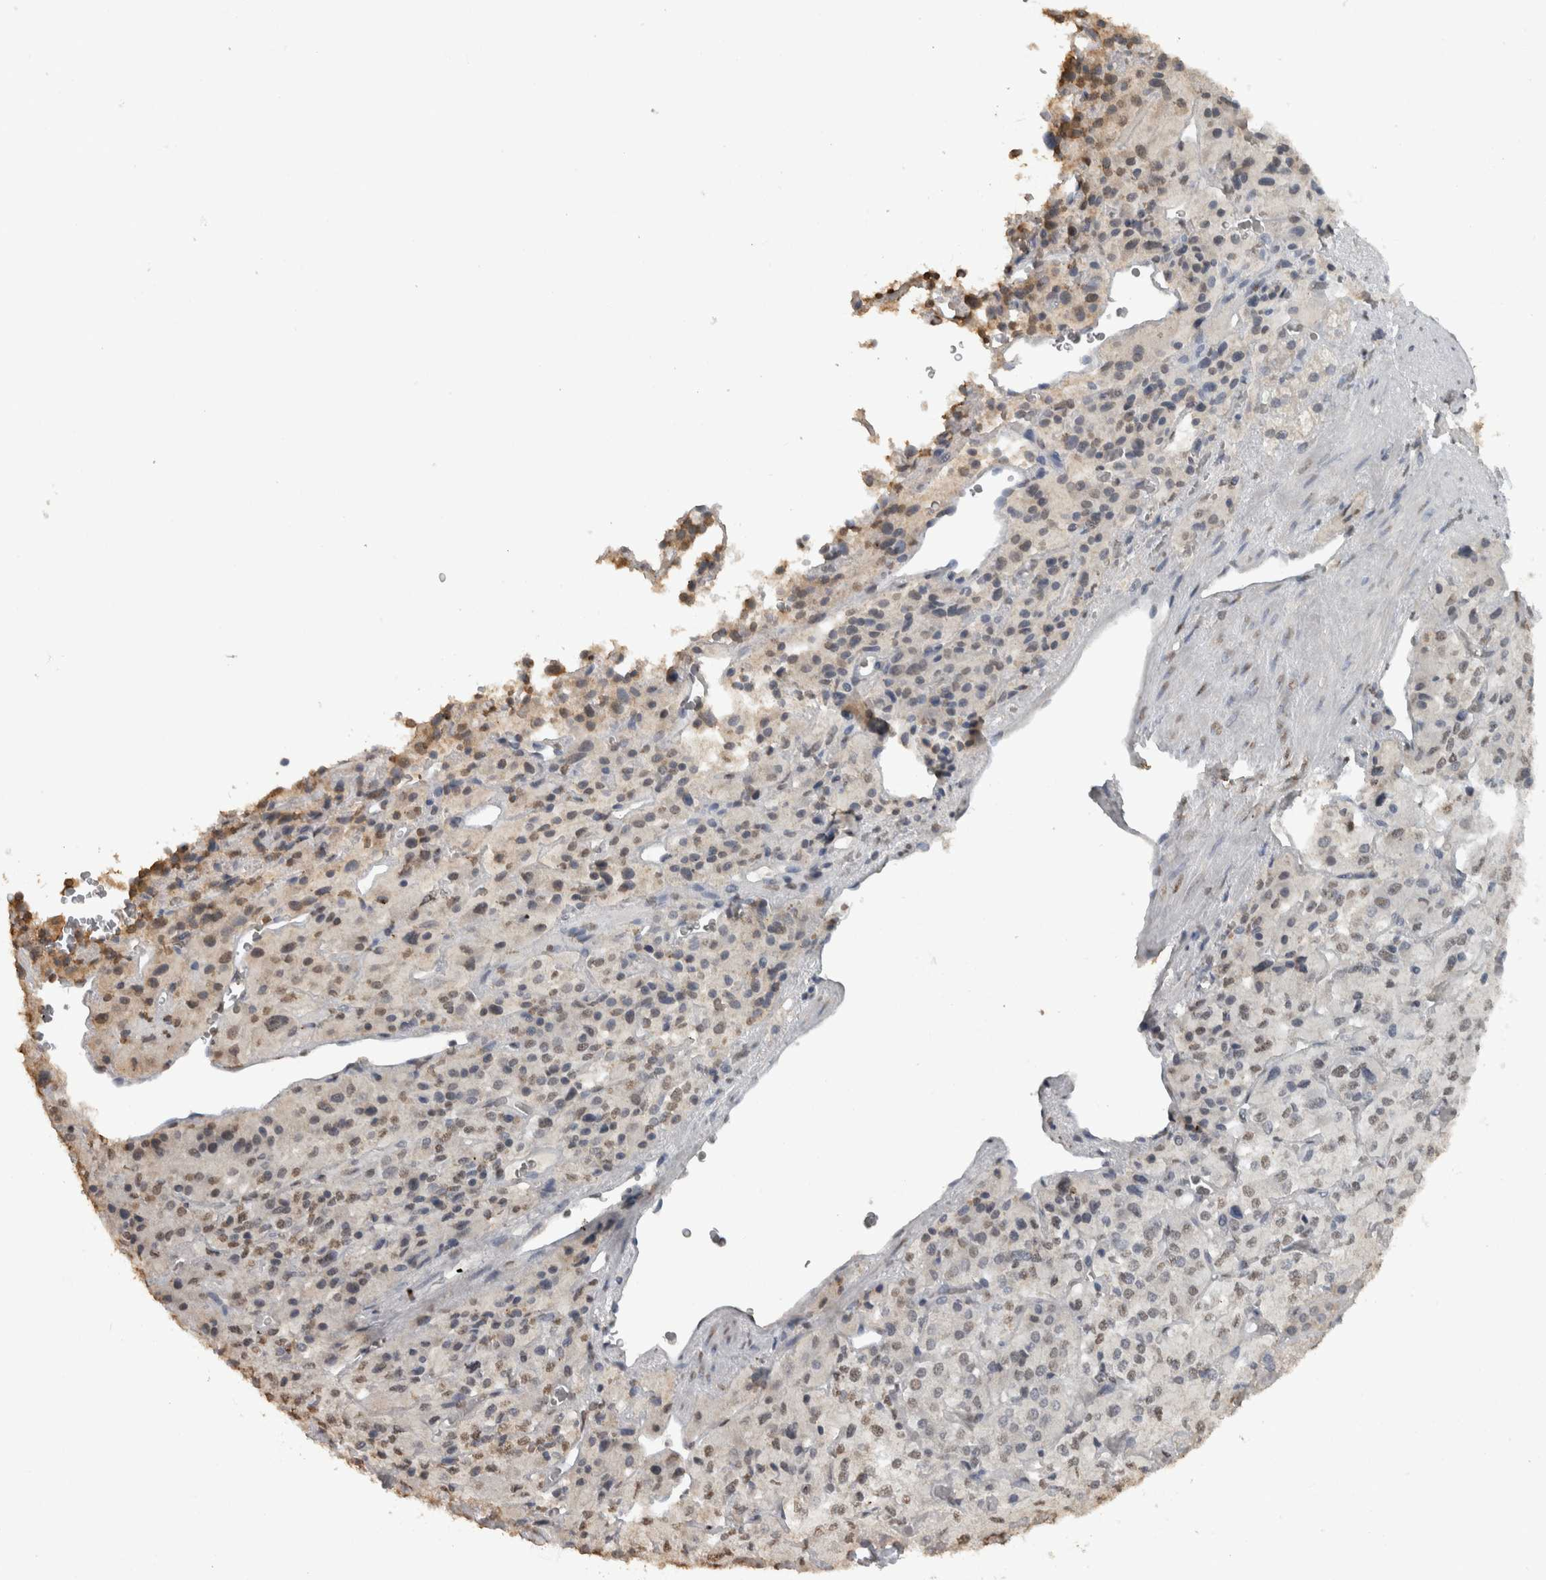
{"staining": {"intensity": "weak", "quantity": "25%-75%", "location": "nuclear"}, "tissue": "adrenal gland", "cell_type": "Glandular cells", "image_type": "normal", "snomed": [{"axis": "morphology", "description": "Normal tissue, NOS"}, {"axis": "topography", "description": "Adrenal gland"}], "caption": "The image exhibits immunohistochemical staining of benign adrenal gland. There is weak nuclear expression is identified in approximately 25%-75% of glandular cells.", "gene": "HAND2", "patient": {"sex": "female", "age": 44}}